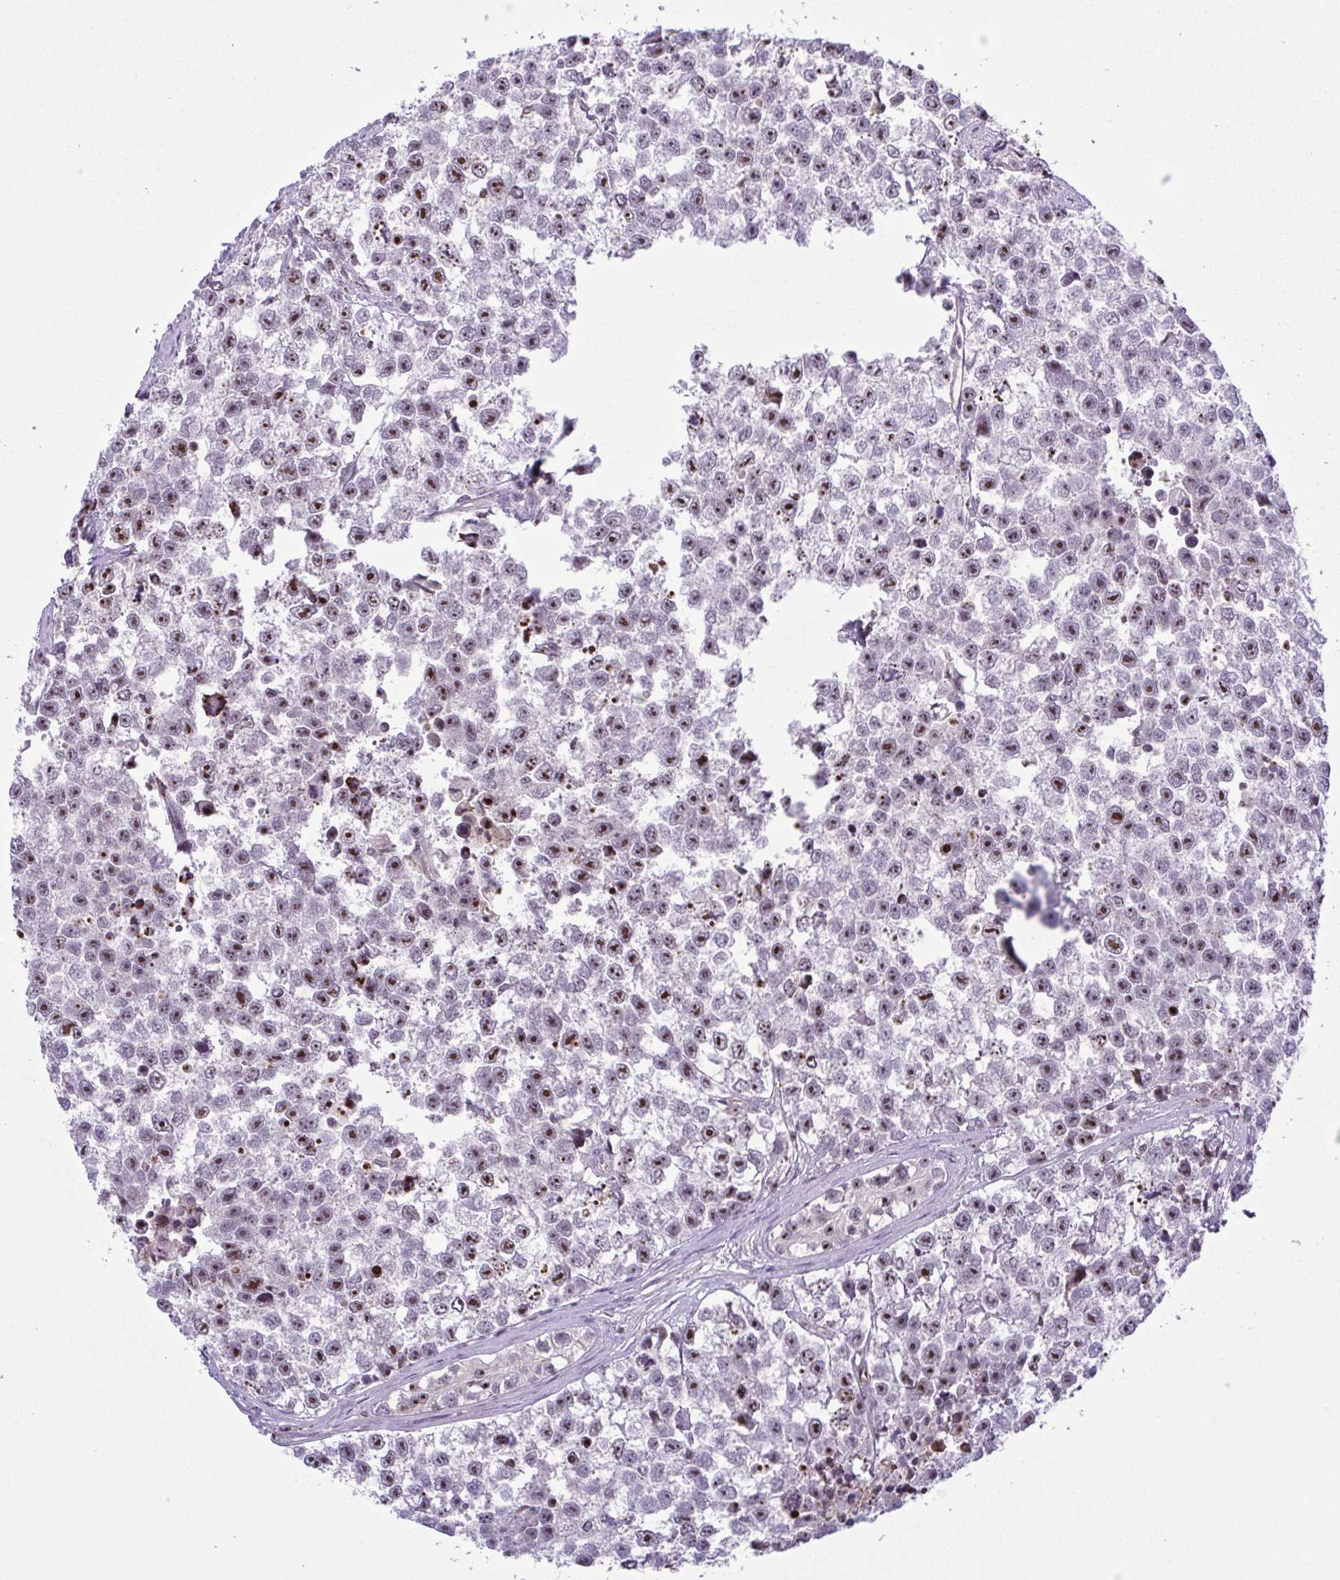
{"staining": {"intensity": "moderate", "quantity": "25%-75%", "location": "nuclear"}, "tissue": "testis cancer", "cell_type": "Tumor cells", "image_type": "cancer", "snomed": [{"axis": "morphology", "description": "Seminoma, NOS"}, {"axis": "topography", "description": "Testis"}], "caption": "A brown stain highlights moderate nuclear staining of a protein in human testis cancer tumor cells.", "gene": "RSL24D1", "patient": {"sex": "male", "age": 26}}